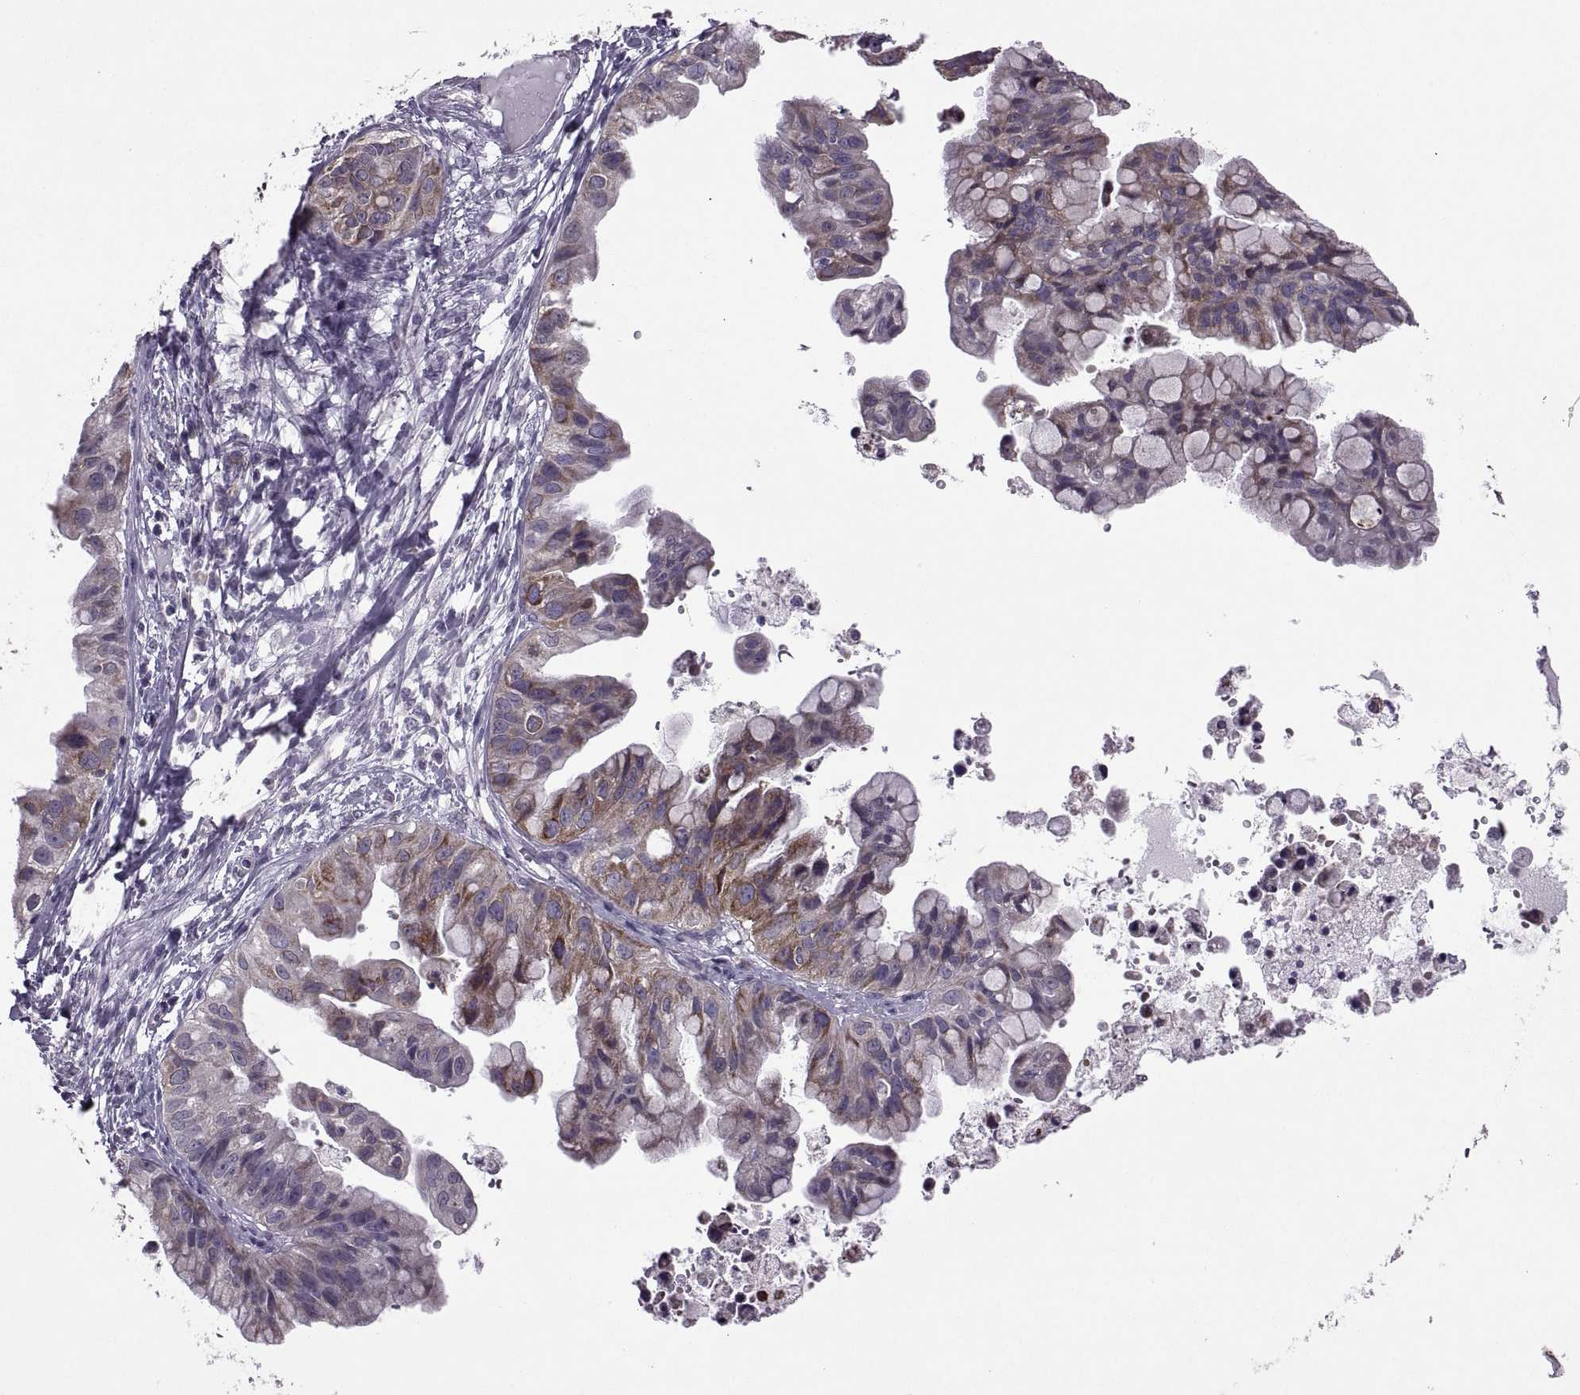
{"staining": {"intensity": "moderate", "quantity": "25%-75%", "location": "cytoplasmic/membranous"}, "tissue": "ovarian cancer", "cell_type": "Tumor cells", "image_type": "cancer", "snomed": [{"axis": "morphology", "description": "Cystadenocarcinoma, mucinous, NOS"}, {"axis": "topography", "description": "Ovary"}], "caption": "High-magnification brightfield microscopy of ovarian cancer stained with DAB (3,3'-diaminobenzidine) (brown) and counterstained with hematoxylin (blue). tumor cells exhibit moderate cytoplasmic/membranous expression is seen in about25%-75% of cells.", "gene": "PABPC1", "patient": {"sex": "female", "age": 76}}